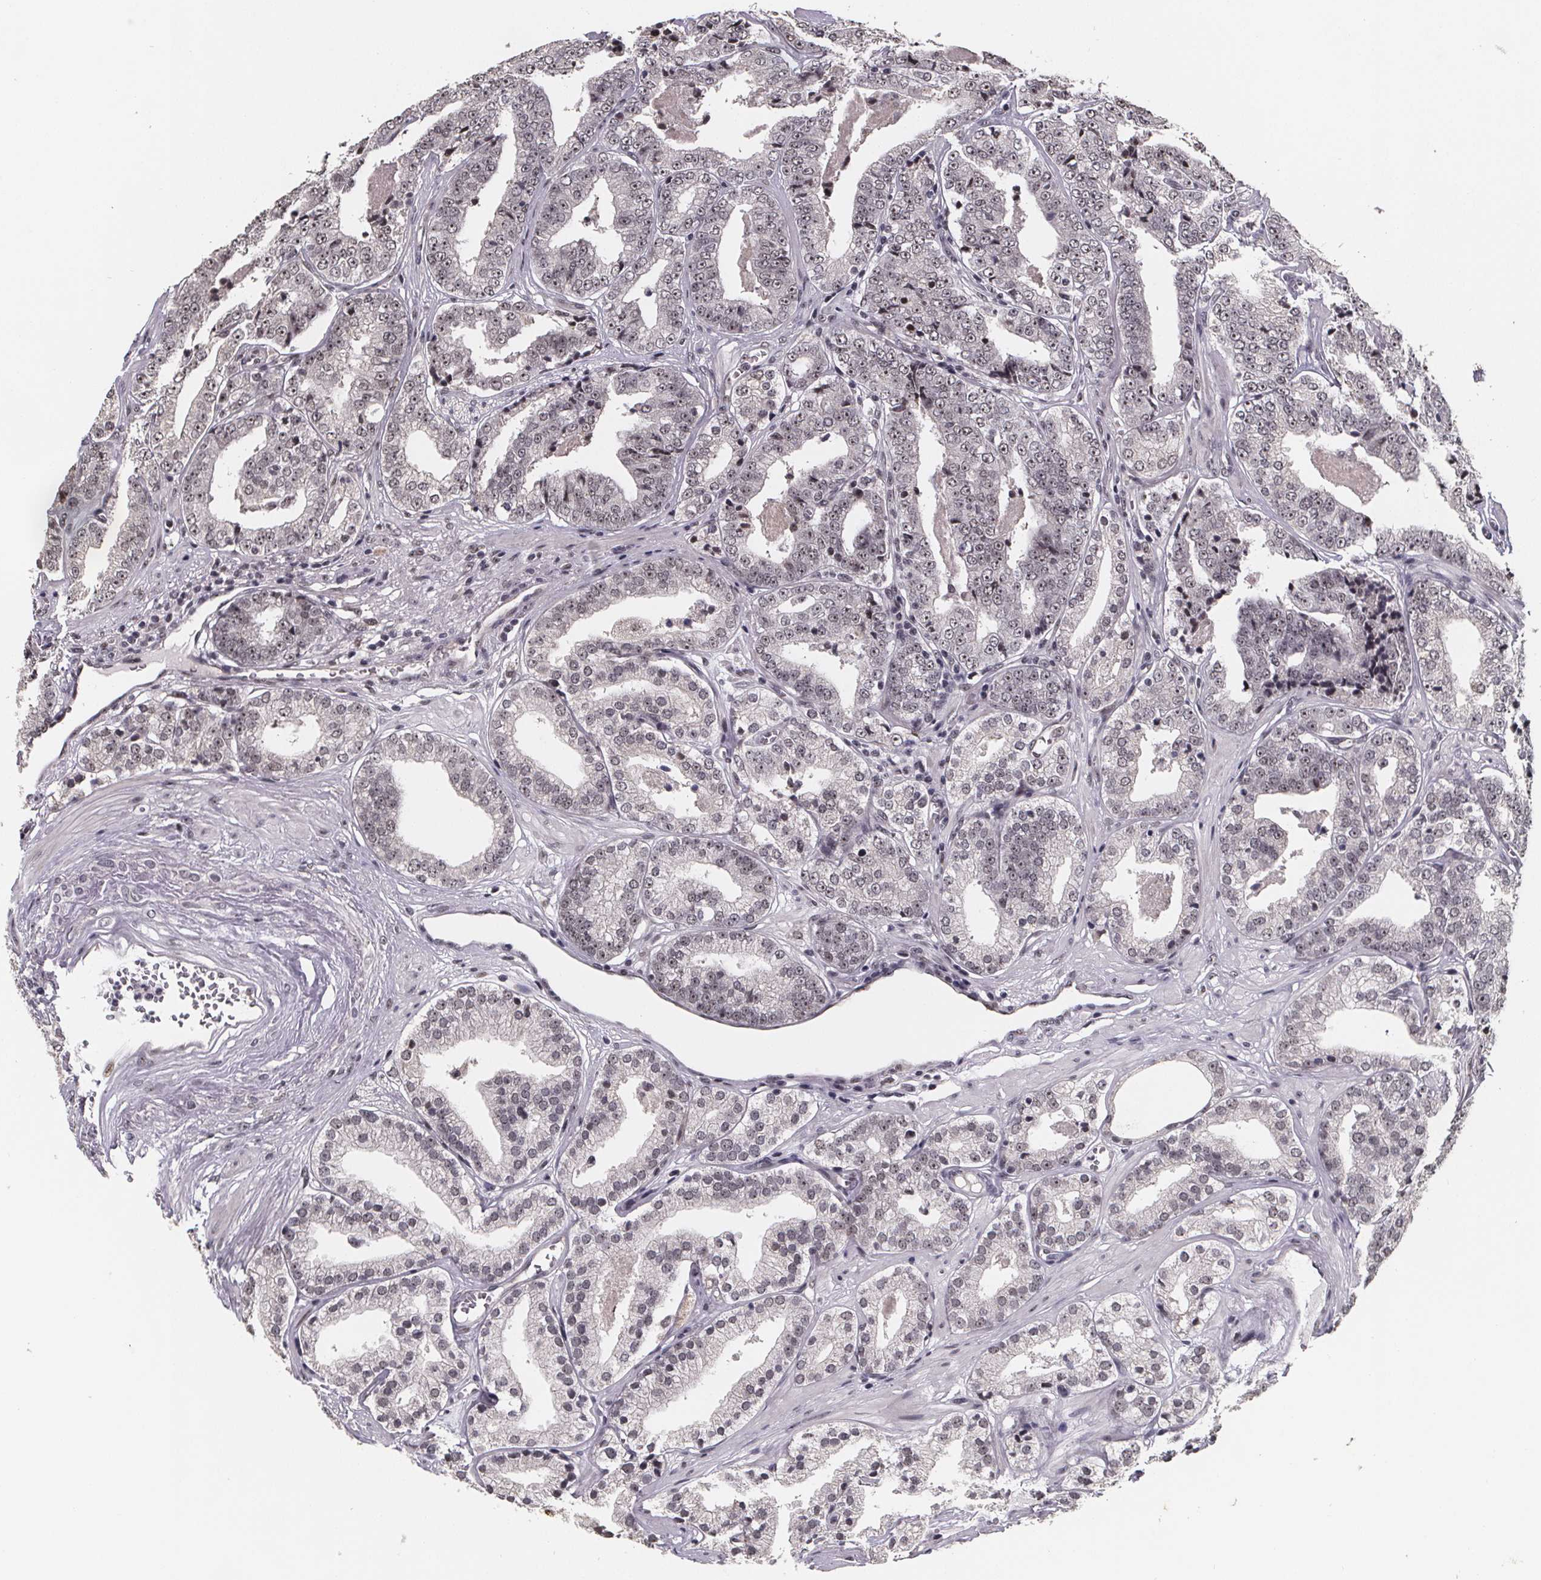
{"staining": {"intensity": "weak", "quantity": ">75%", "location": "nuclear"}, "tissue": "prostate cancer", "cell_type": "Tumor cells", "image_type": "cancer", "snomed": [{"axis": "morphology", "description": "Adenocarcinoma, Low grade"}, {"axis": "topography", "description": "Prostate"}], "caption": "Prostate cancer was stained to show a protein in brown. There is low levels of weak nuclear staining in about >75% of tumor cells.", "gene": "U2SURP", "patient": {"sex": "male", "age": 60}}